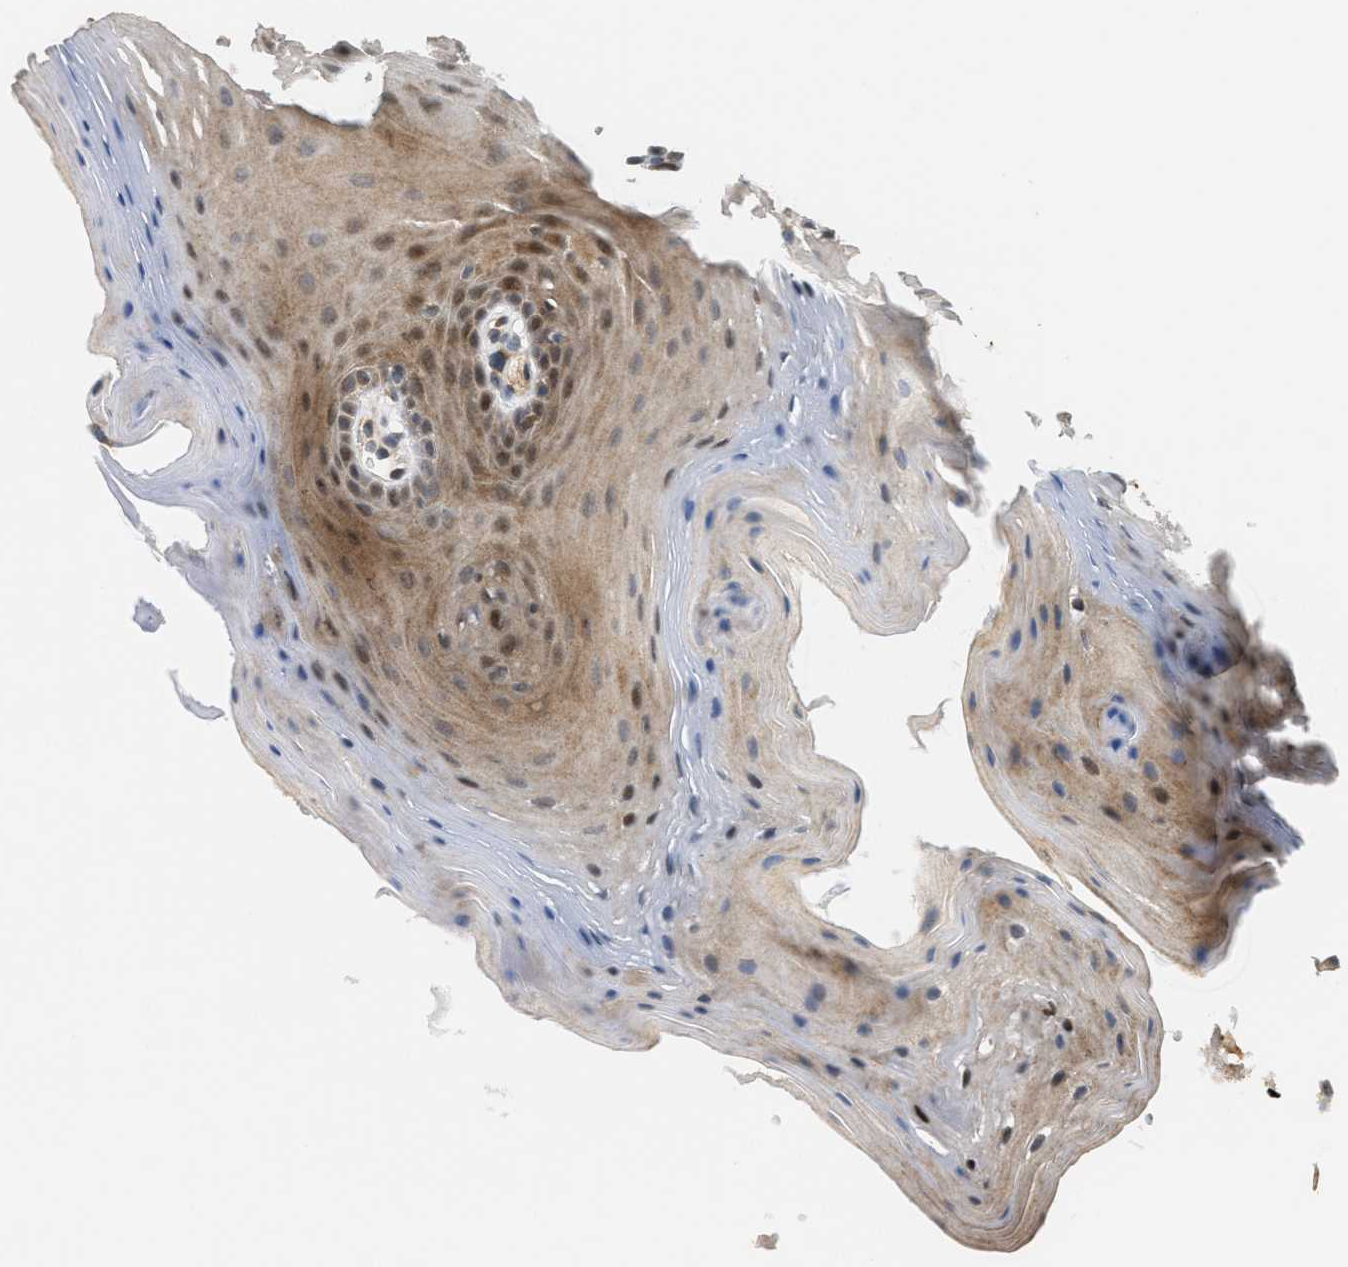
{"staining": {"intensity": "moderate", "quantity": "25%-75%", "location": "cytoplasmic/membranous,nuclear"}, "tissue": "oral mucosa", "cell_type": "Squamous epithelial cells", "image_type": "normal", "snomed": [{"axis": "morphology", "description": "Normal tissue, NOS"}, {"axis": "morphology", "description": "Squamous cell carcinoma, NOS"}, {"axis": "topography", "description": "Oral tissue"}, {"axis": "topography", "description": "Head-Neck"}], "caption": "Human oral mucosa stained for a protein (brown) displays moderate cytoplasmic/membranous,nuclear positive staining in about 25%-75% of squamous epithelial cells.", "gene": "MFSD6", "patient": {"sex": "male", "age": 71}}